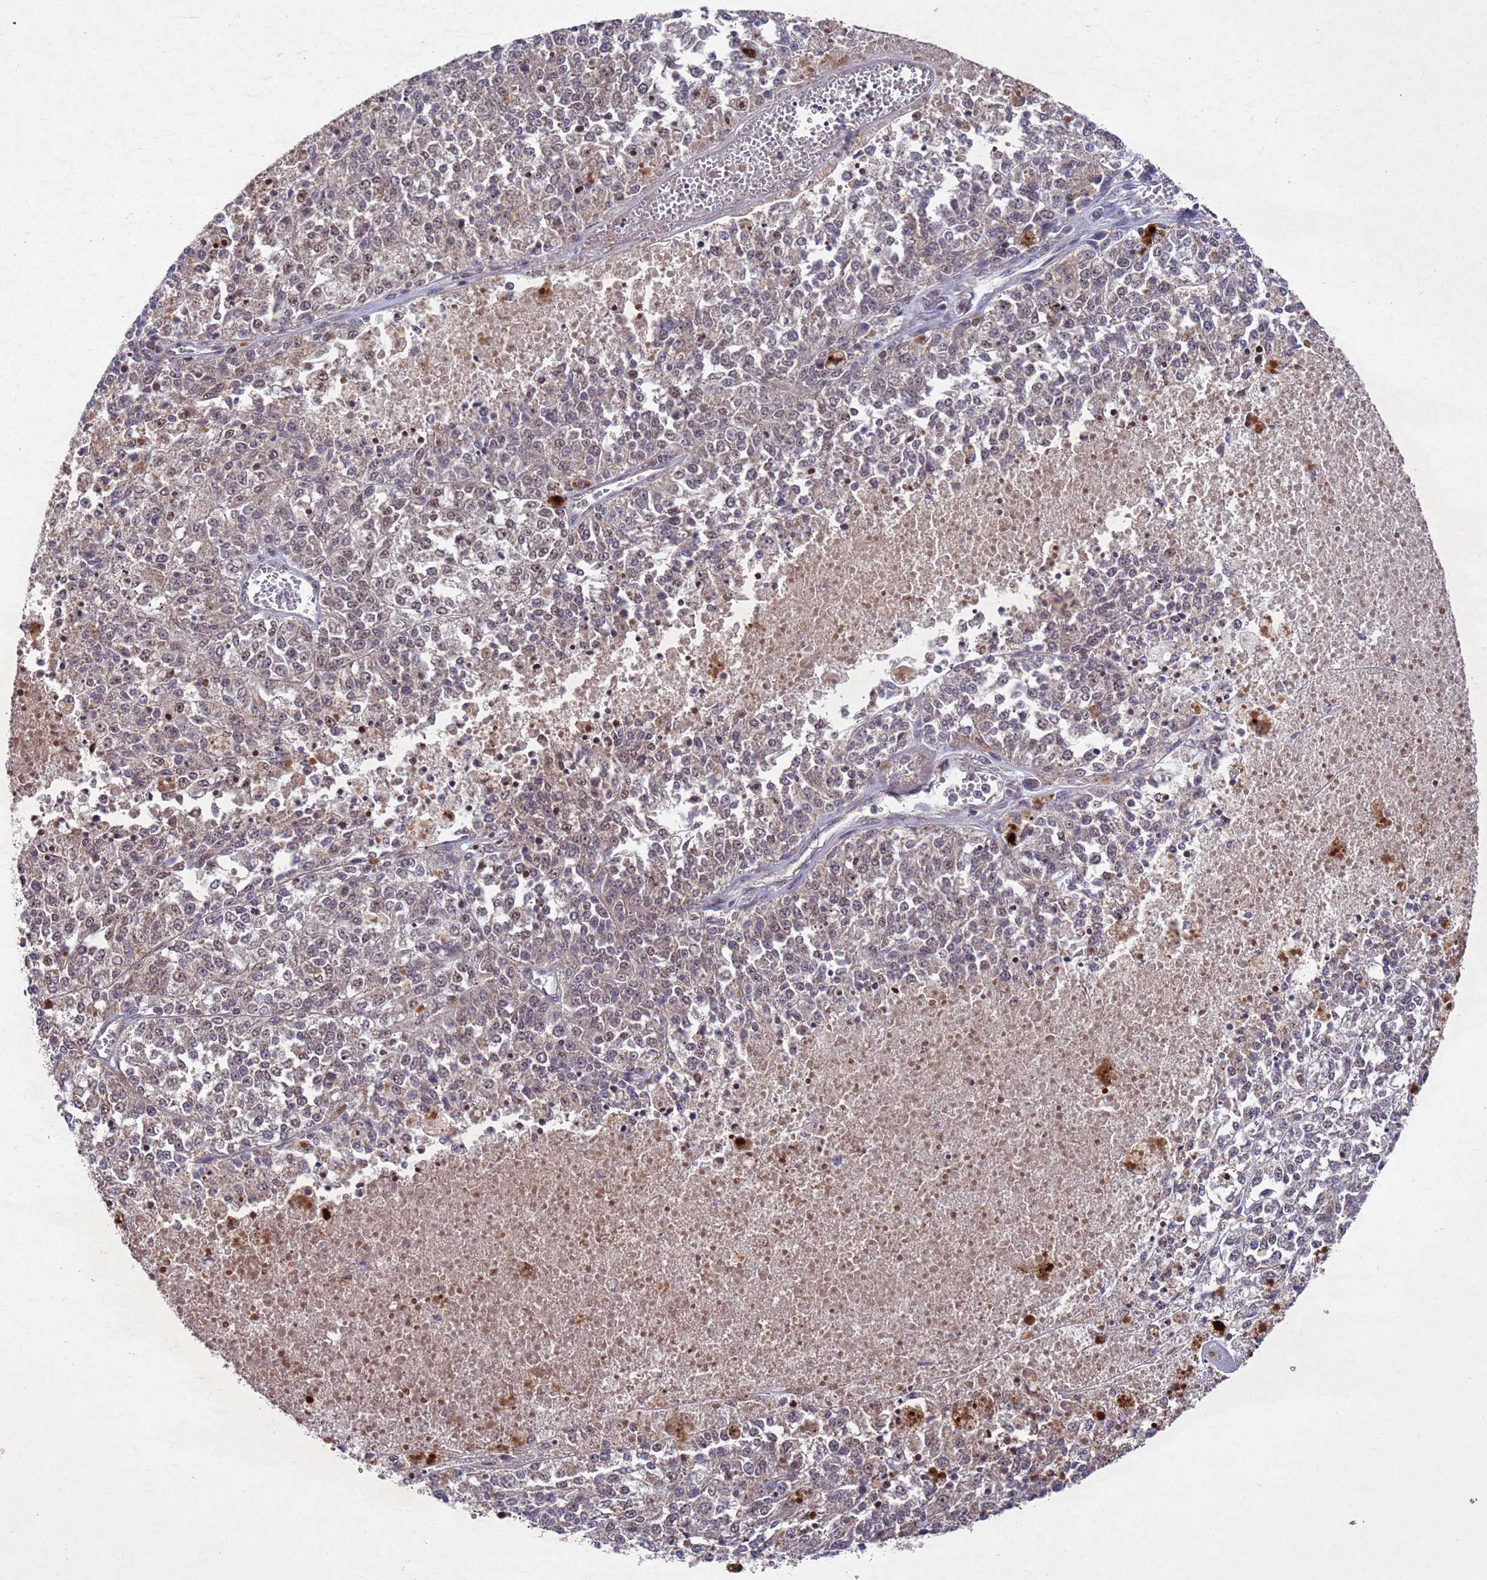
{"staining": {"intensity": "moderate", "quantity": "<25%", "location": "nuclear"}, "tissue": "melanoma", "cell_type": "Tumor cells", "image_type": "cancer", "snomed": [{"axis": "morphology", "description": "Malignant melanoma, NOS"}, {"axis": "topography", "description": "Skin"}], "caption": "Moderate nuclear staining for a protein is appreciated in approximately <25% of tumor cells of malignant melanoma using immunohistochemistry.", "gene": "TBK1", "patient": {"sex": "female", "age": 64}}